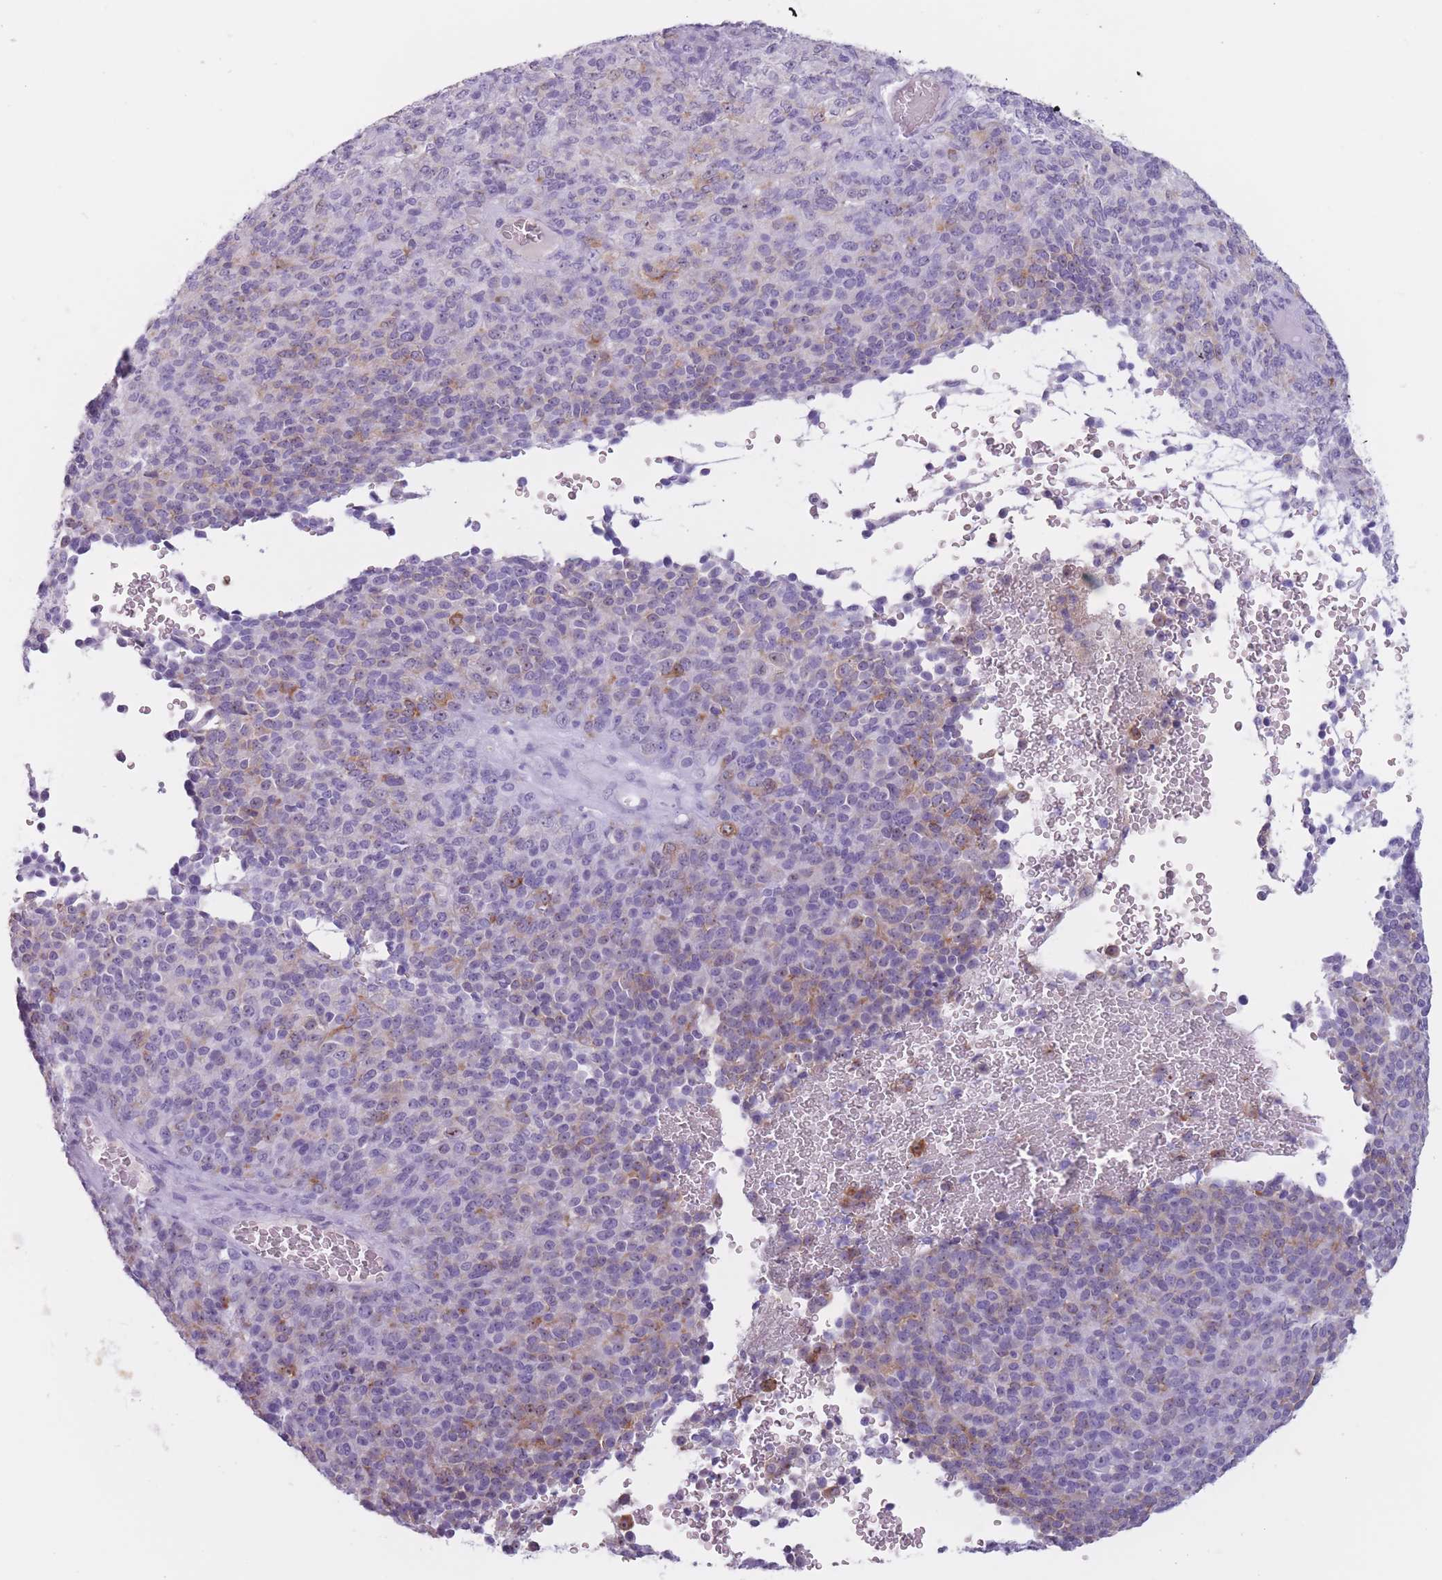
{"staining": {"intensity": "moderate", "quantity": "<25%", "location": "cytoplasmic/membranous,nuclear"}, "tissue": "melanoma", "cell_type": "Tumor cells", "image_type": "cancer", "snomed": [{"axis": "morphology", "description": "Malignant melanoma, Metastatic site"}, {"axis": "topography", "description": "Brain"}], "caption": "Melanoma was stained to show a protein in brown. There is low levels of moderate cytoplasmic/membranous and nuclear expression in approximately <25% of tumor cells. (DAB (3,3'-diaminobenzidine) = brown stain, brightfield microscopy at high magnification).", "gene": "PNMA3", "patient": {"sex": "female", "age": 56}}